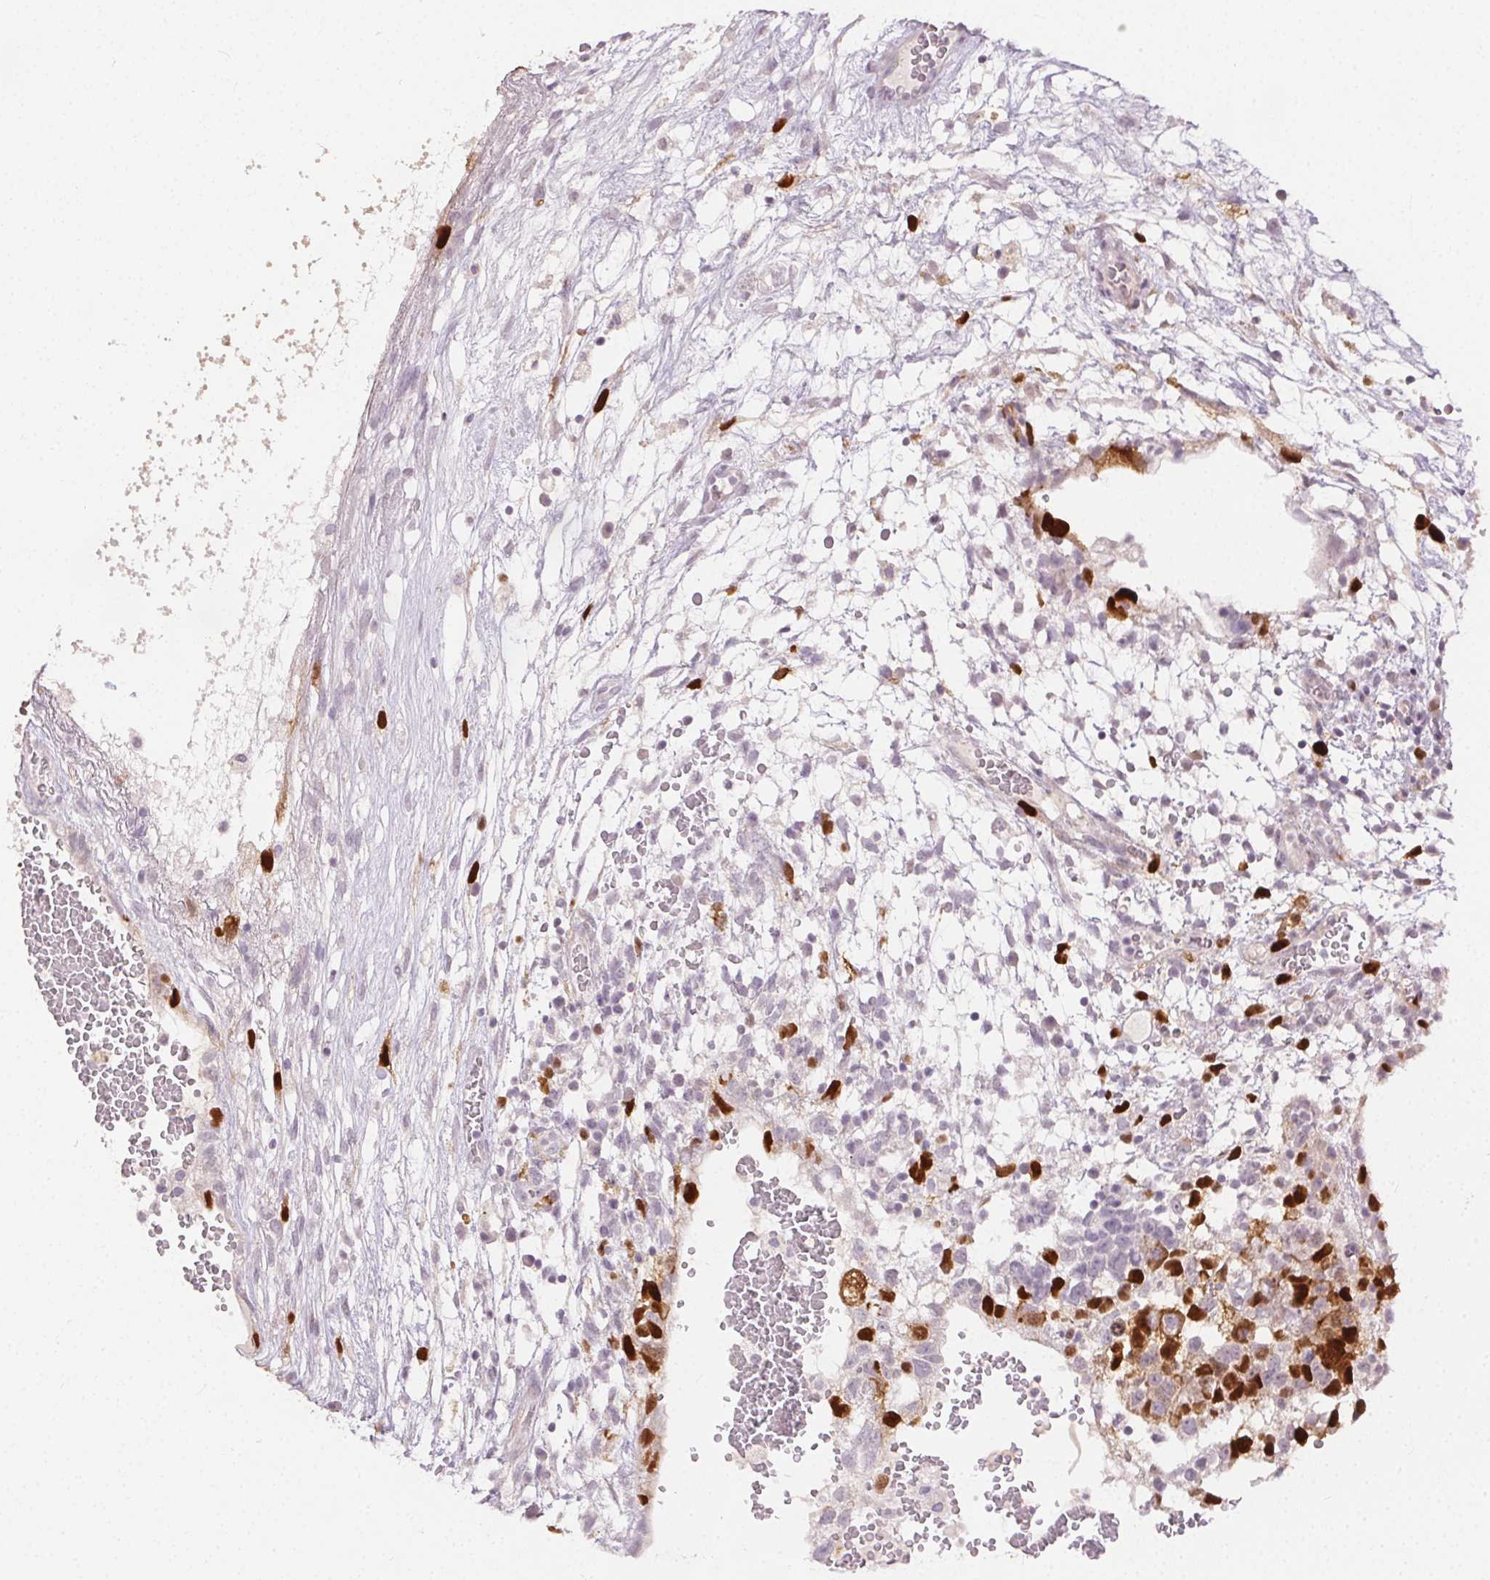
{"staining": {"intensity": "strong", "quantity": "<25%", "location": "nuclear"}, "tissue": "testis cancer", "cell_type": "Tumor cells", "image_type": "cancer", "snomed": [{"axis": "morphology", "description": "Normal tissue, NOS"}, {"axis": "morphology", "description": "Carcinoma, Embryonal, NOS"}, {"axis": "topography", "description": "Testis"}], "caption": "Human embryonal carcinoma (testis) stained for a protein (brown) shows strong nuclear positive positivity in about <25% of tumor cells.", "gene": "ANLN", "patient": {"sex": "male", "age": 32}}